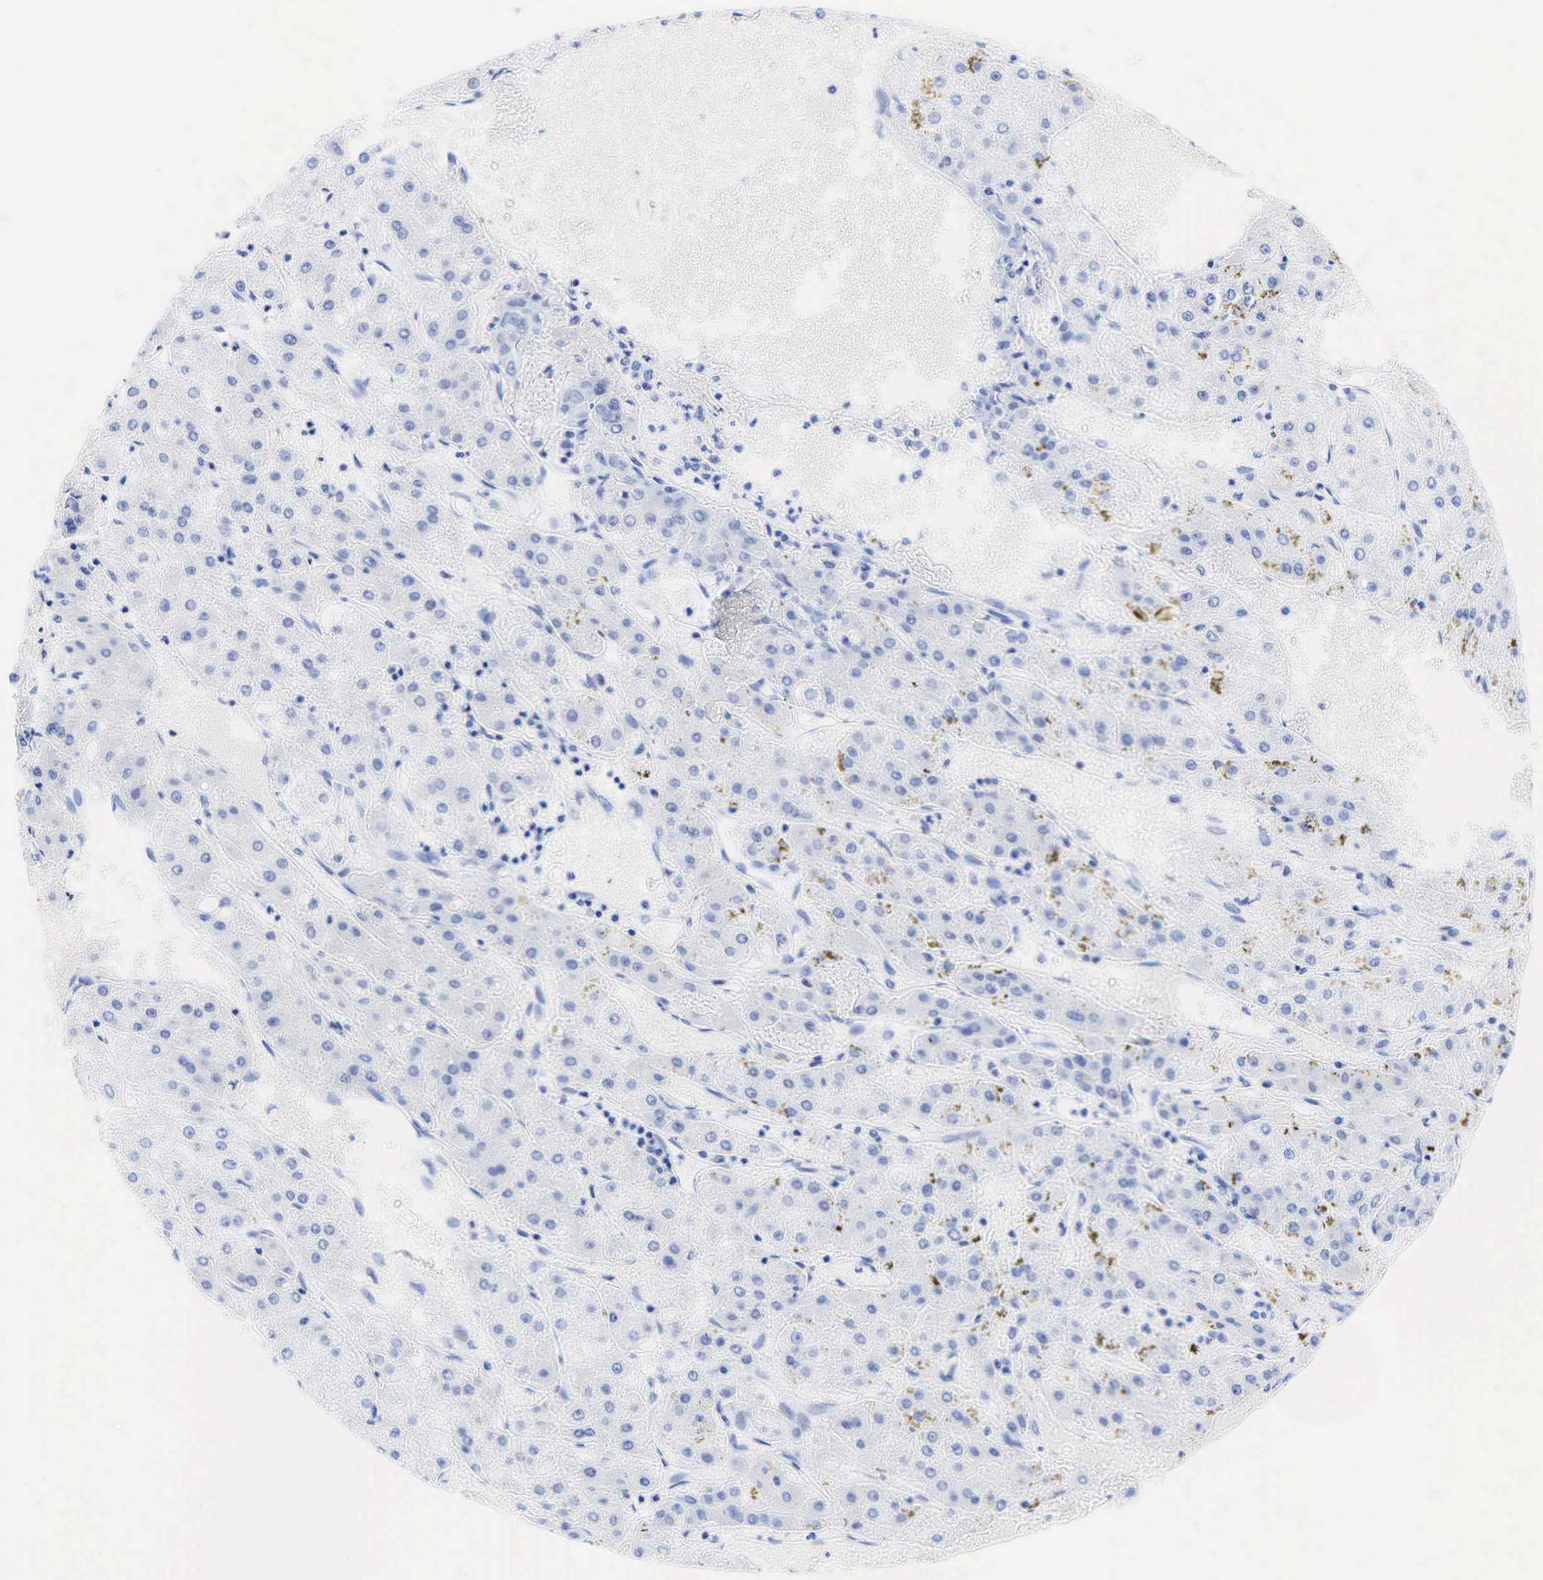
{"staining": {"intensity": "negative", "quantity": "none", "location": "none"}, "tissue": "liver cancer", "cell_type": "Tumor cells", "image_type": "cancer", "snomed": [{"axis": "morphology", "description": "Carcinoma, Hepatocellular, NOS"}, {"axis": "topography", "description": "Liver"}], "caption": "Immunohistochemistry of human liver cancer (hepatocellular carcinoma) exhibits no positivity in tumor cells. Brightfield microscopy of immunohistochemistry (IHC) stained with DAB (brown) and hematoxylin (blue), captured at high magnification.", "gene": "KRT19", "patient": {"sex": "female", "age": 52}}